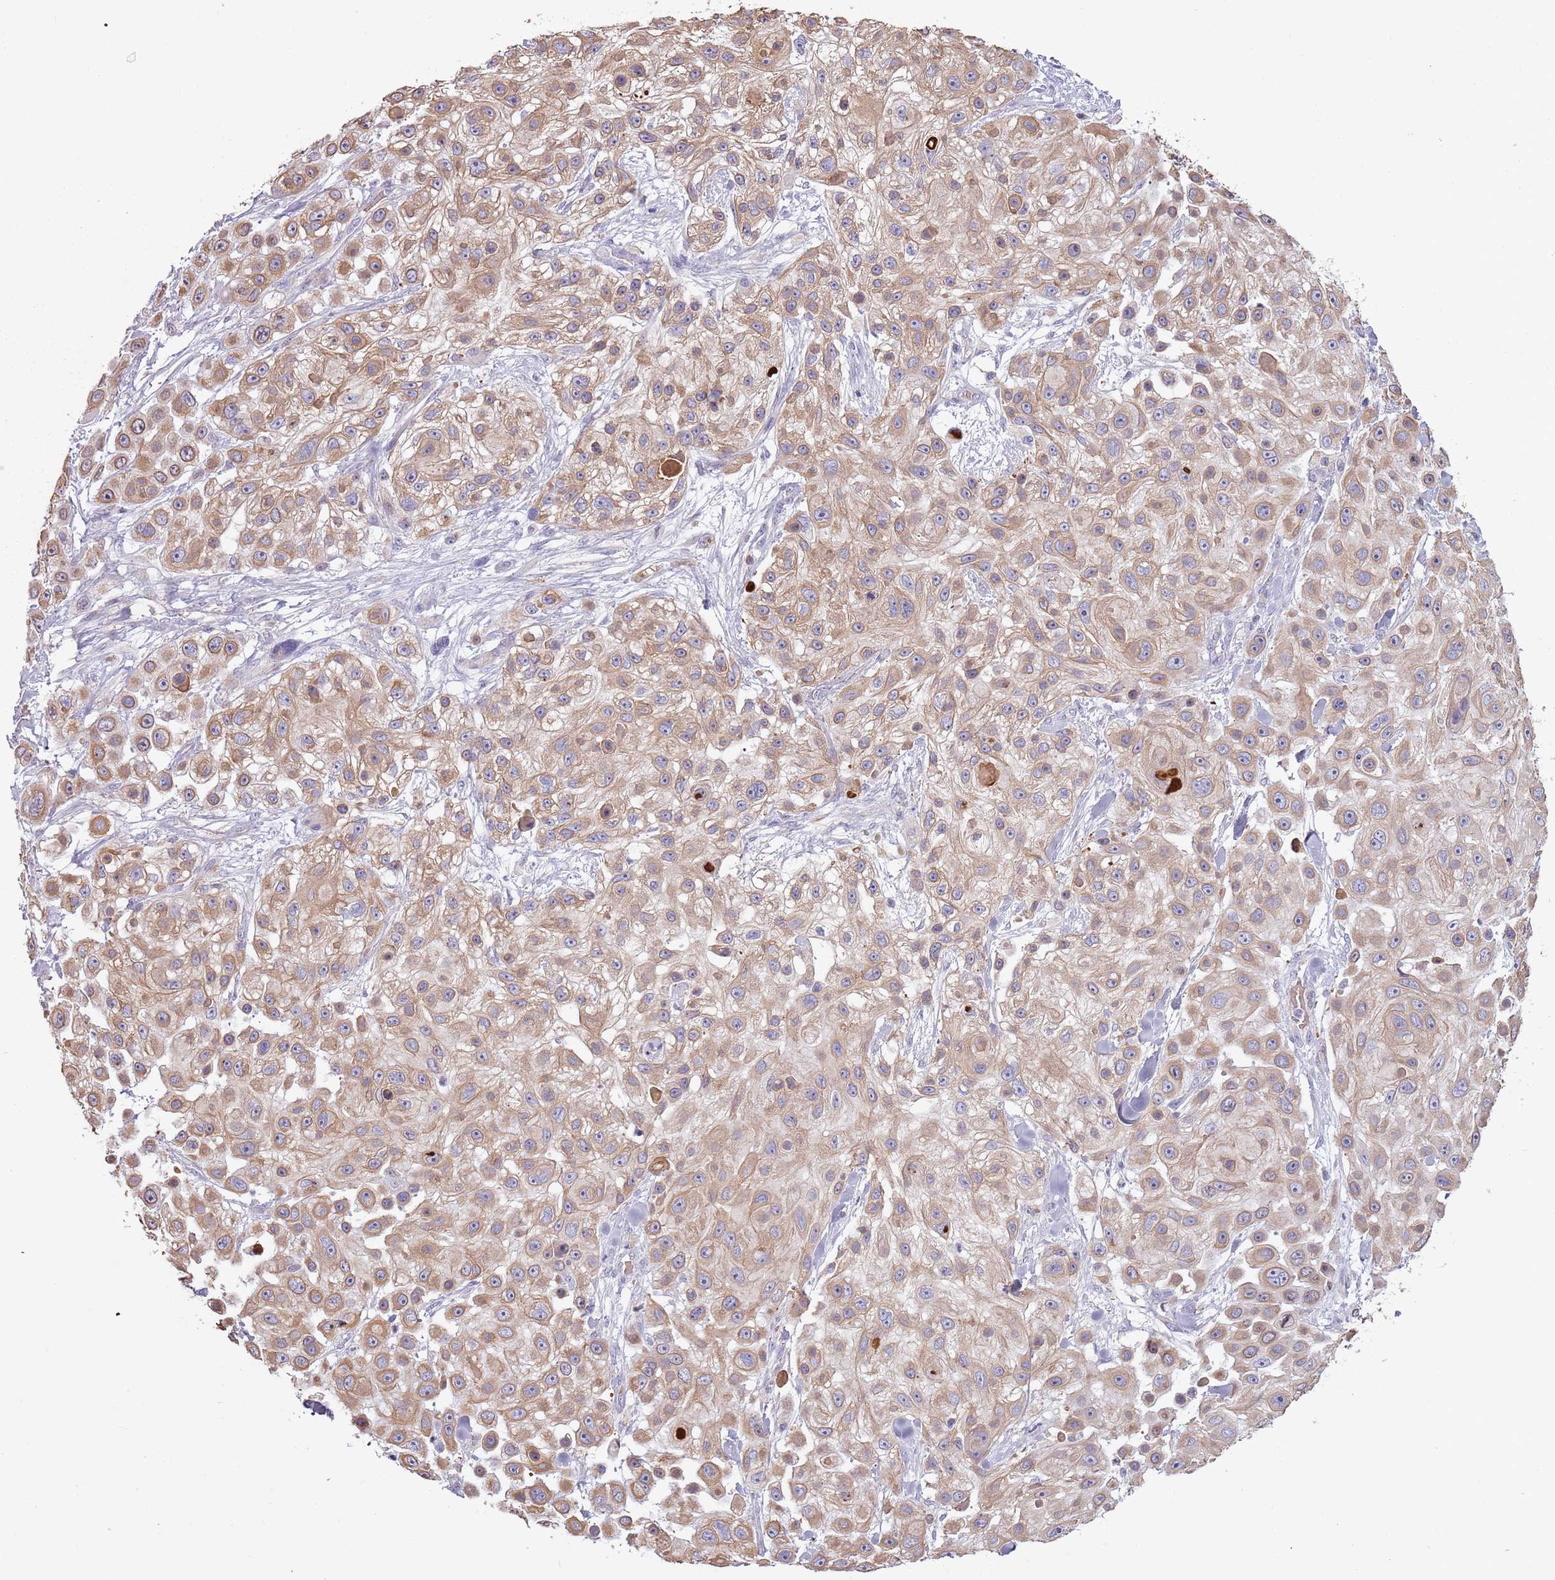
{"staining": {"intensity": "moderate", "quantity": ">75%", "location": "cytoplasmic/membranous"}, "tissue": "skin cancer", "cell_type": "Tumor cells", "image_type": "cancer", "snomed": [{"axis": "morphology", "description": "Squamous cell carcinoma, NOS"}, {"axis": "topography", "description": "Skin"}], "caption": "Approximately >75% of tumor cells in human skin squamous cell carcinoma display moderate cytoplasmic/membranous protein positivity as visualized by brown immunohistochemical staining.", "gene": "SYS1", "patient": {"sex": "male", "age": 67}}